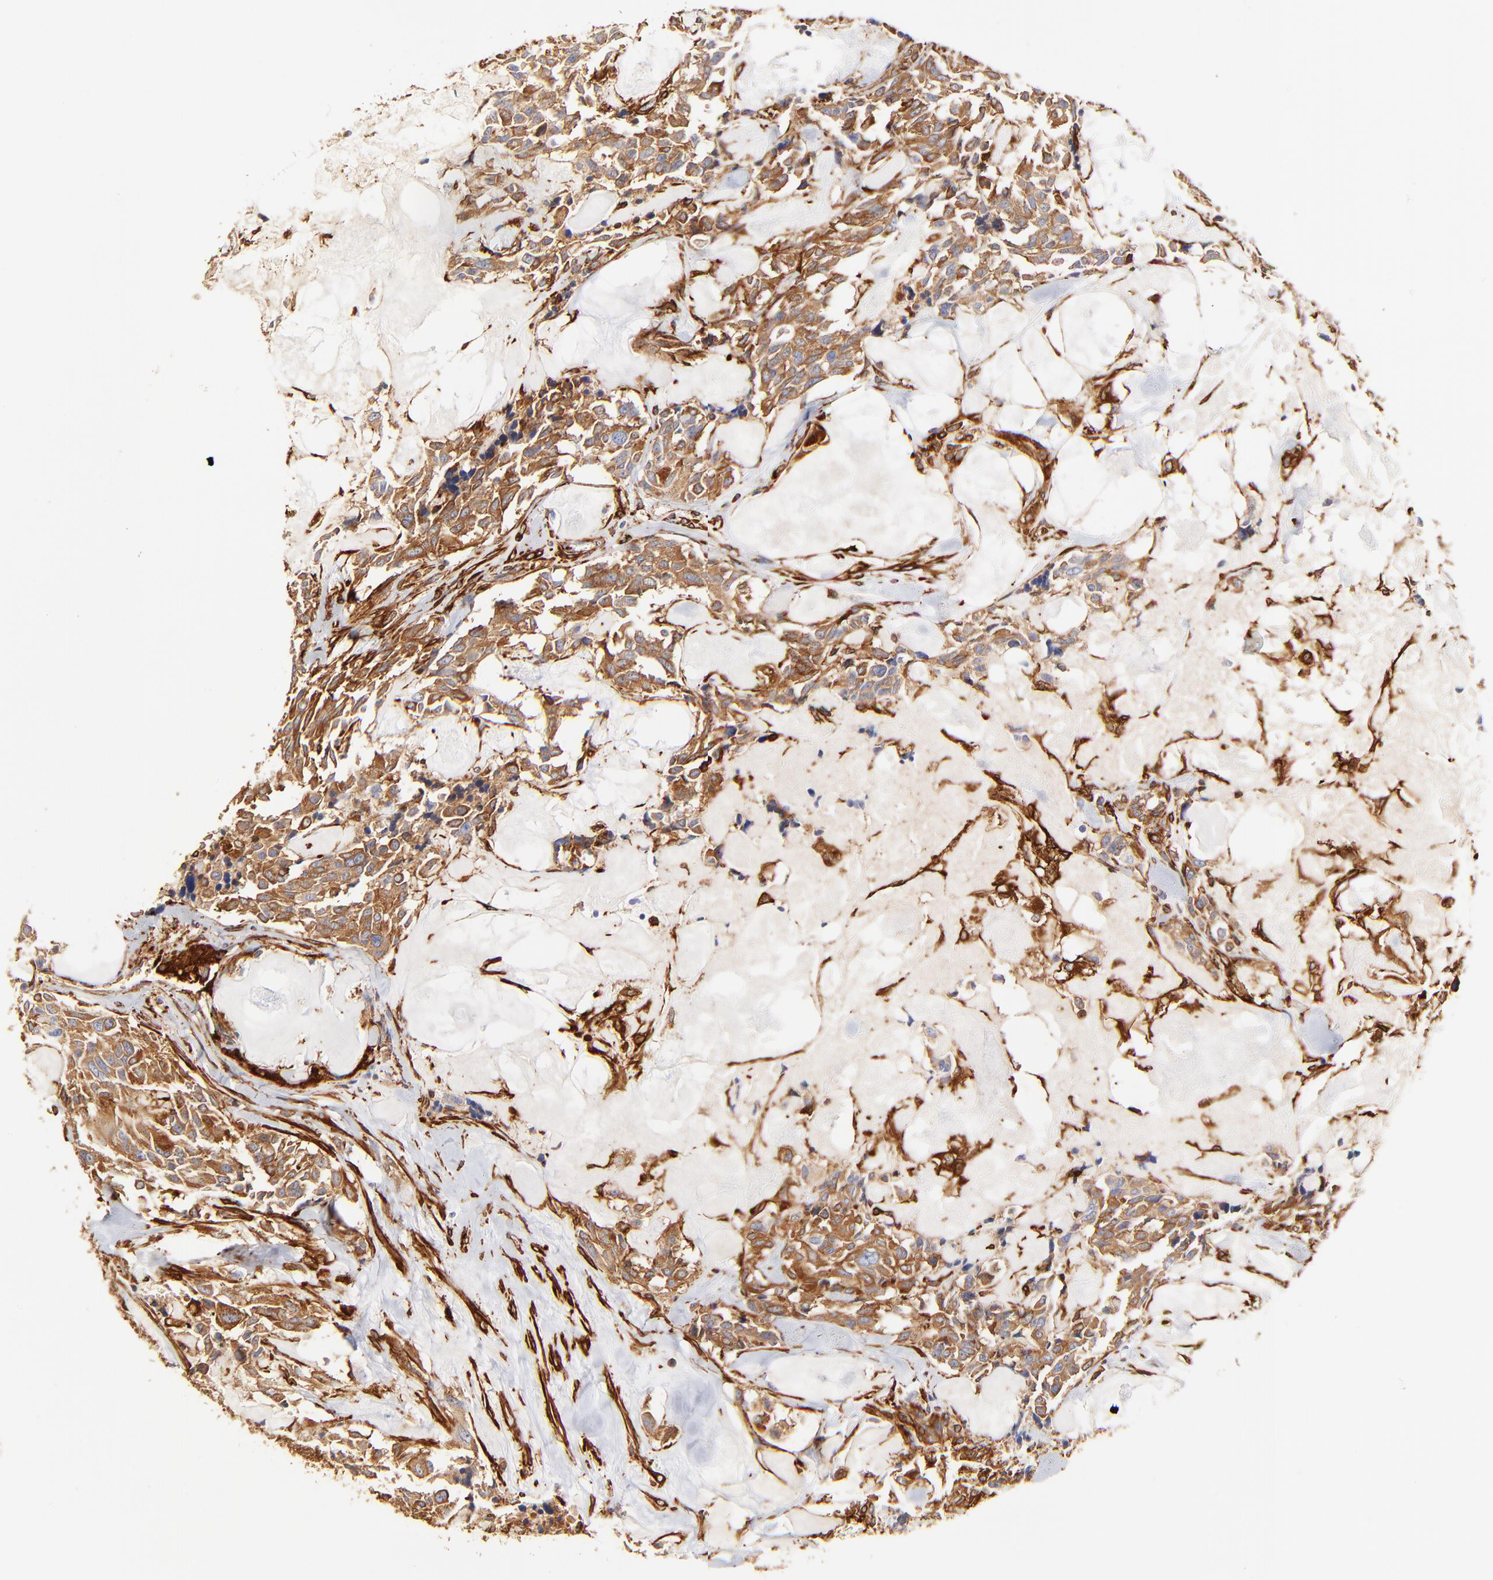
{"staining": {"intensity": "moderate", "quantity": ">75%", "location": "cytoplasmic/membranous"}, "tissue": "thyroid cancer", "cell_type": "Tumor cells", "image_type": "cancer", "snomed": [{"axis": "morphology", "description": "Carcinoma, NOS"}, {"axis": "morphology", "description": "Carcinoid, malignant, NOS"}, {"axis": "topography", "description": "Thyroid gland"}], "caption": "Protein staining exhibits moderate cytoplasmic/membranous expression in about >75% of tumor cells in thyroid cancer.", "gene": "FLNA", "patient": {"sex": "male", "age": 33}}